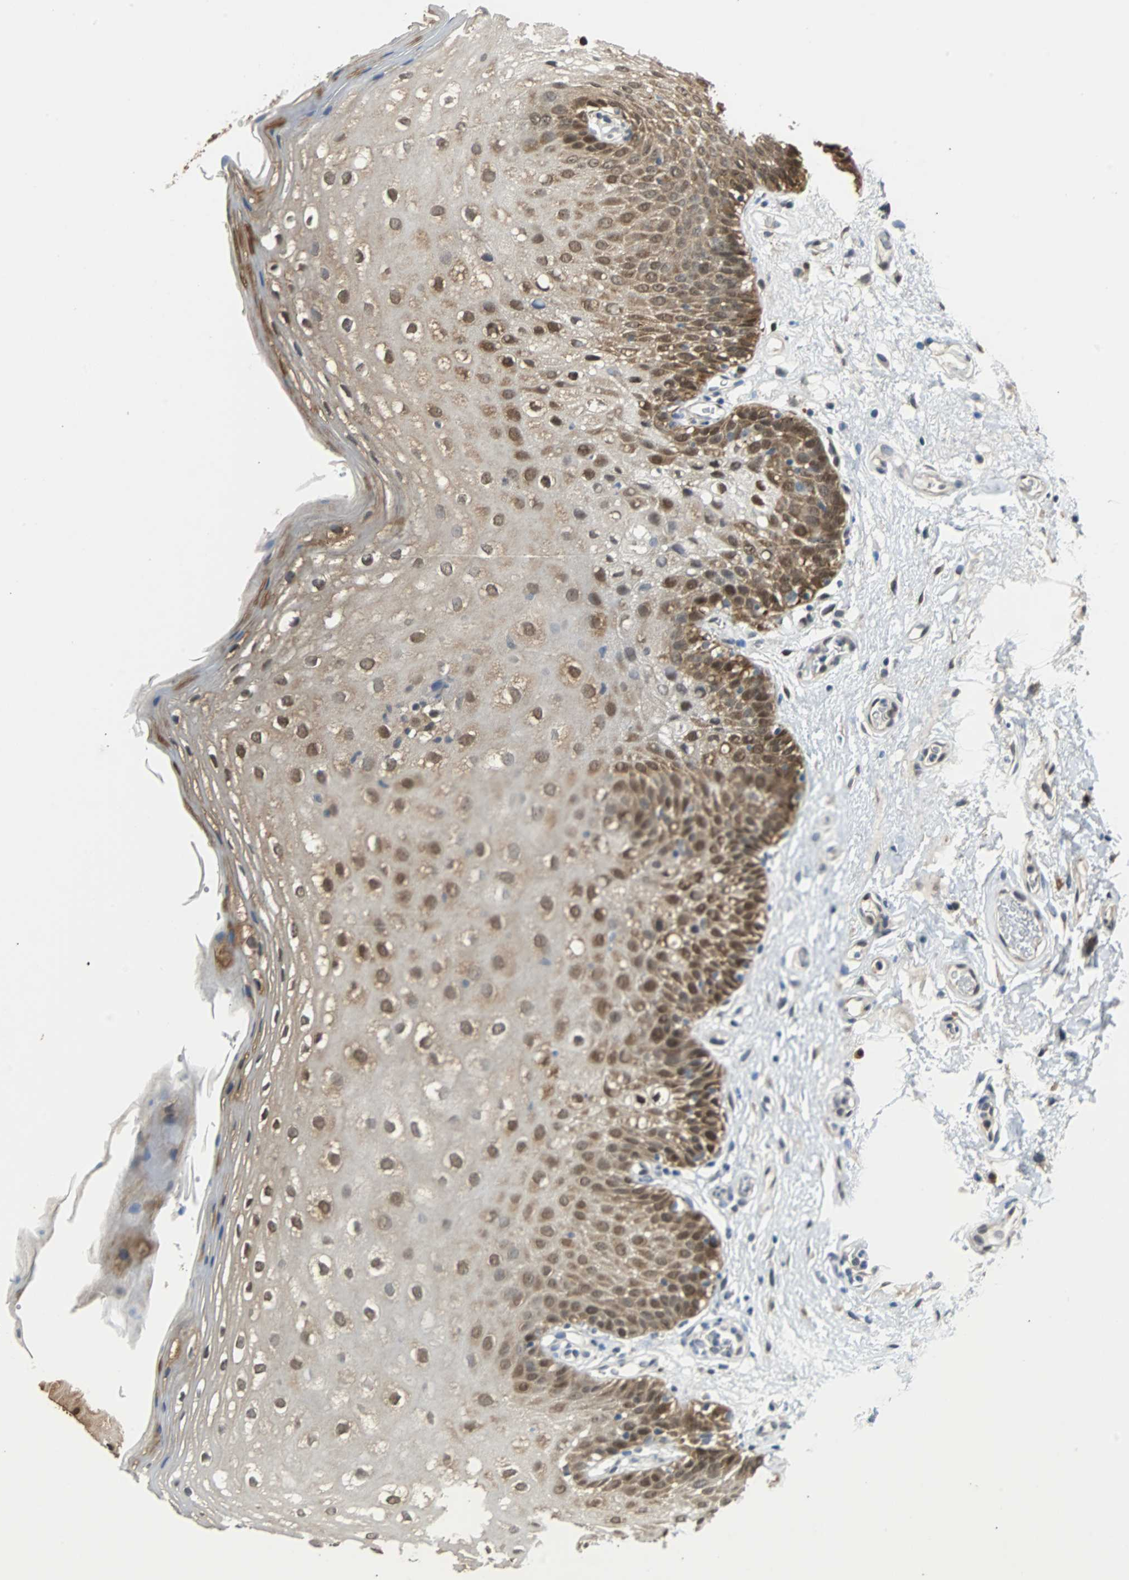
{"staining": {"intensity": "moderate", "quantity": ">75%", "location": "nuclear"}, "tissue": "oral mucosa", "cell_type": "Squamous epithelial cells", "image_type": "normal", "snomed": [{"axis": "morphology", "description": "Normal tissue, NOS"}, {"axis": "morphology", "description": "Squamous cell carcinoma, NOS"}, {"axis": "topography", "description": "Skeletal muscle"}, {"axis": "topography", "description": "Oral tissue"}], "caption": "Approximately >75% of squamous epithelial cells in unremarkable human oral mucosa display moderate nuclear protein staining as visualized by brown immunohistochemical staining.", "gene": "PRDX6", "patient": {"sex": "male", "age": 71}}